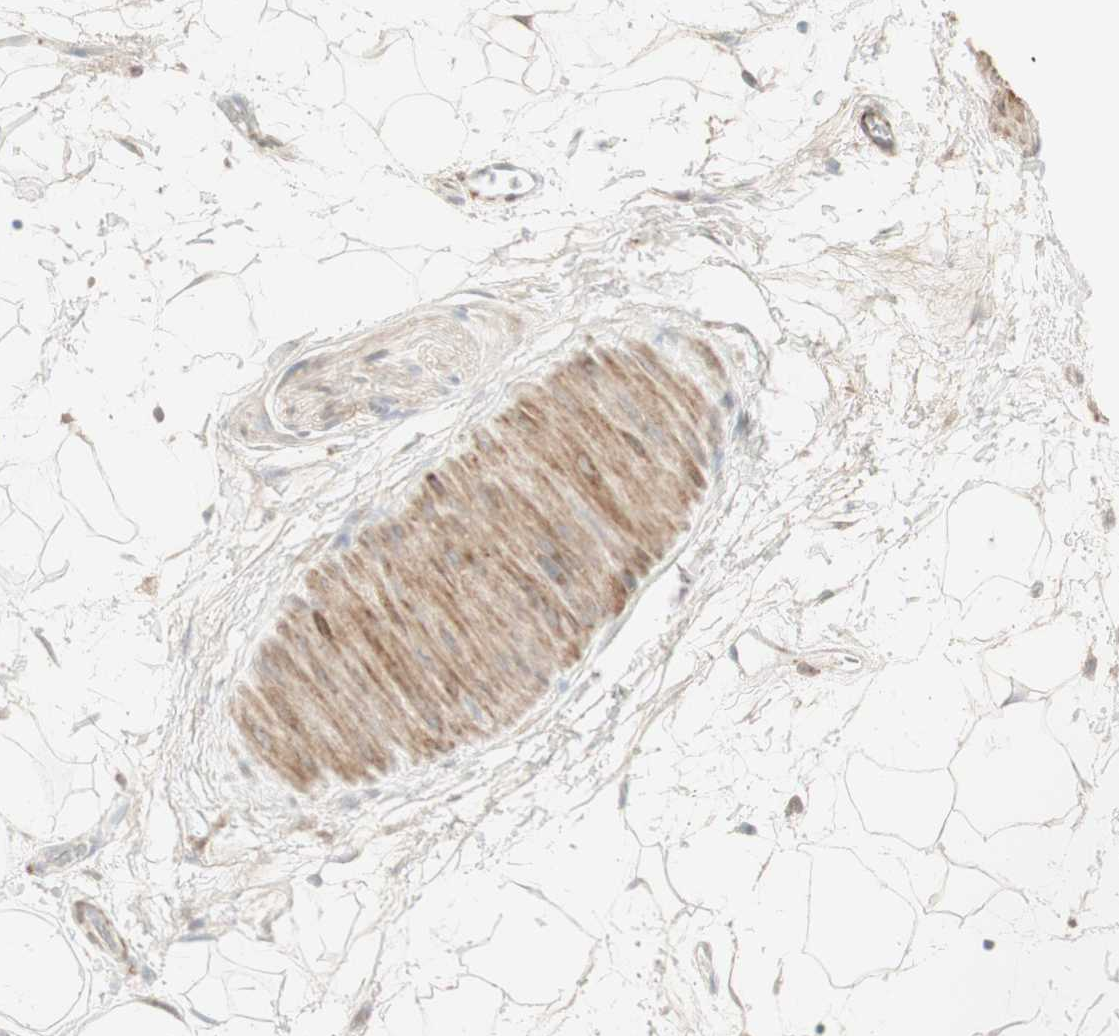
{"staining": {"intensity": "negative", "quantity": "none", "location": "none"}, "tissue": "adipose tissue", "cell_type": "Adipocytes", "image_type": "normal", "snomed": [{"axis": "morphology", "description": "Normal tissue, NOS"}, {"axis": "topography", "description": "Soft tissue"}], "caption": "Immunohistochemistry of normal adipose tissue demonstrates no expression in adipocytes.", "gene": "MUC3A", "patient": {"sex": "male", "age": 72}}